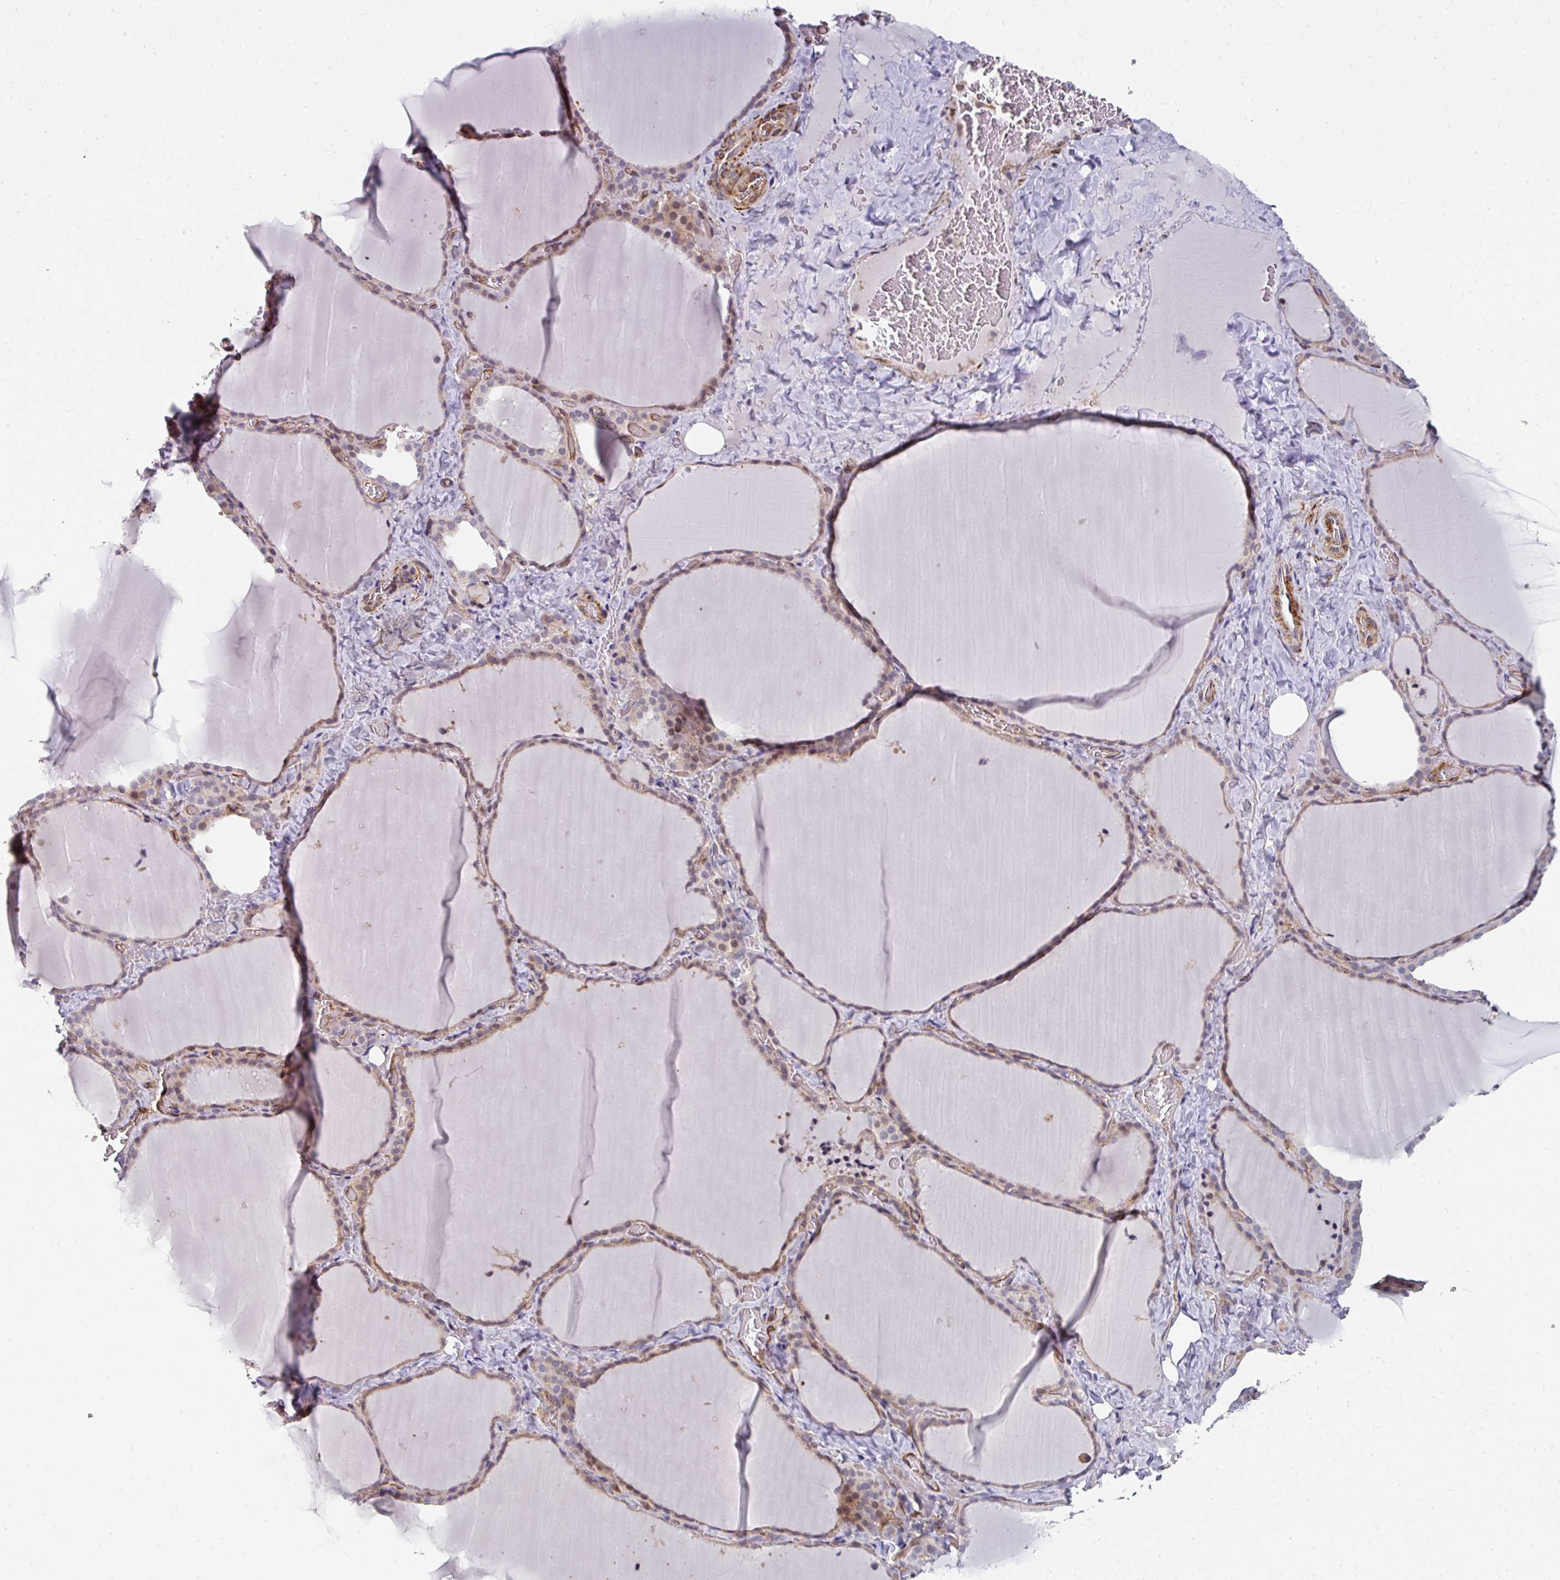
{"staining": {"intensity": "weak", "quantity": "25%-75%", "location": "cytoplasmic/membranous,nuclear"}, "tissue": "thyroid gland", "cell_type": "Glandular cells", "image_type": "normal", "snomed": [{"axis": "morphology", "description": "Normal tissue, NOS"}, {"axis": "topography", "description": "Thyroid gland"}], "caption": "Protein expression by immunohistochemistry (IHC) reveals weak cytoplasmic/membranous,nuclear expression in approximately 25%-75% of glandular cells in normal thyroid gland. (DAB (3,3'-diaminobenzidine) IHC with brightfield microscopy, high magnification).", "gene": "BEND5", "patient": {"sex": "female", "age": 22}}